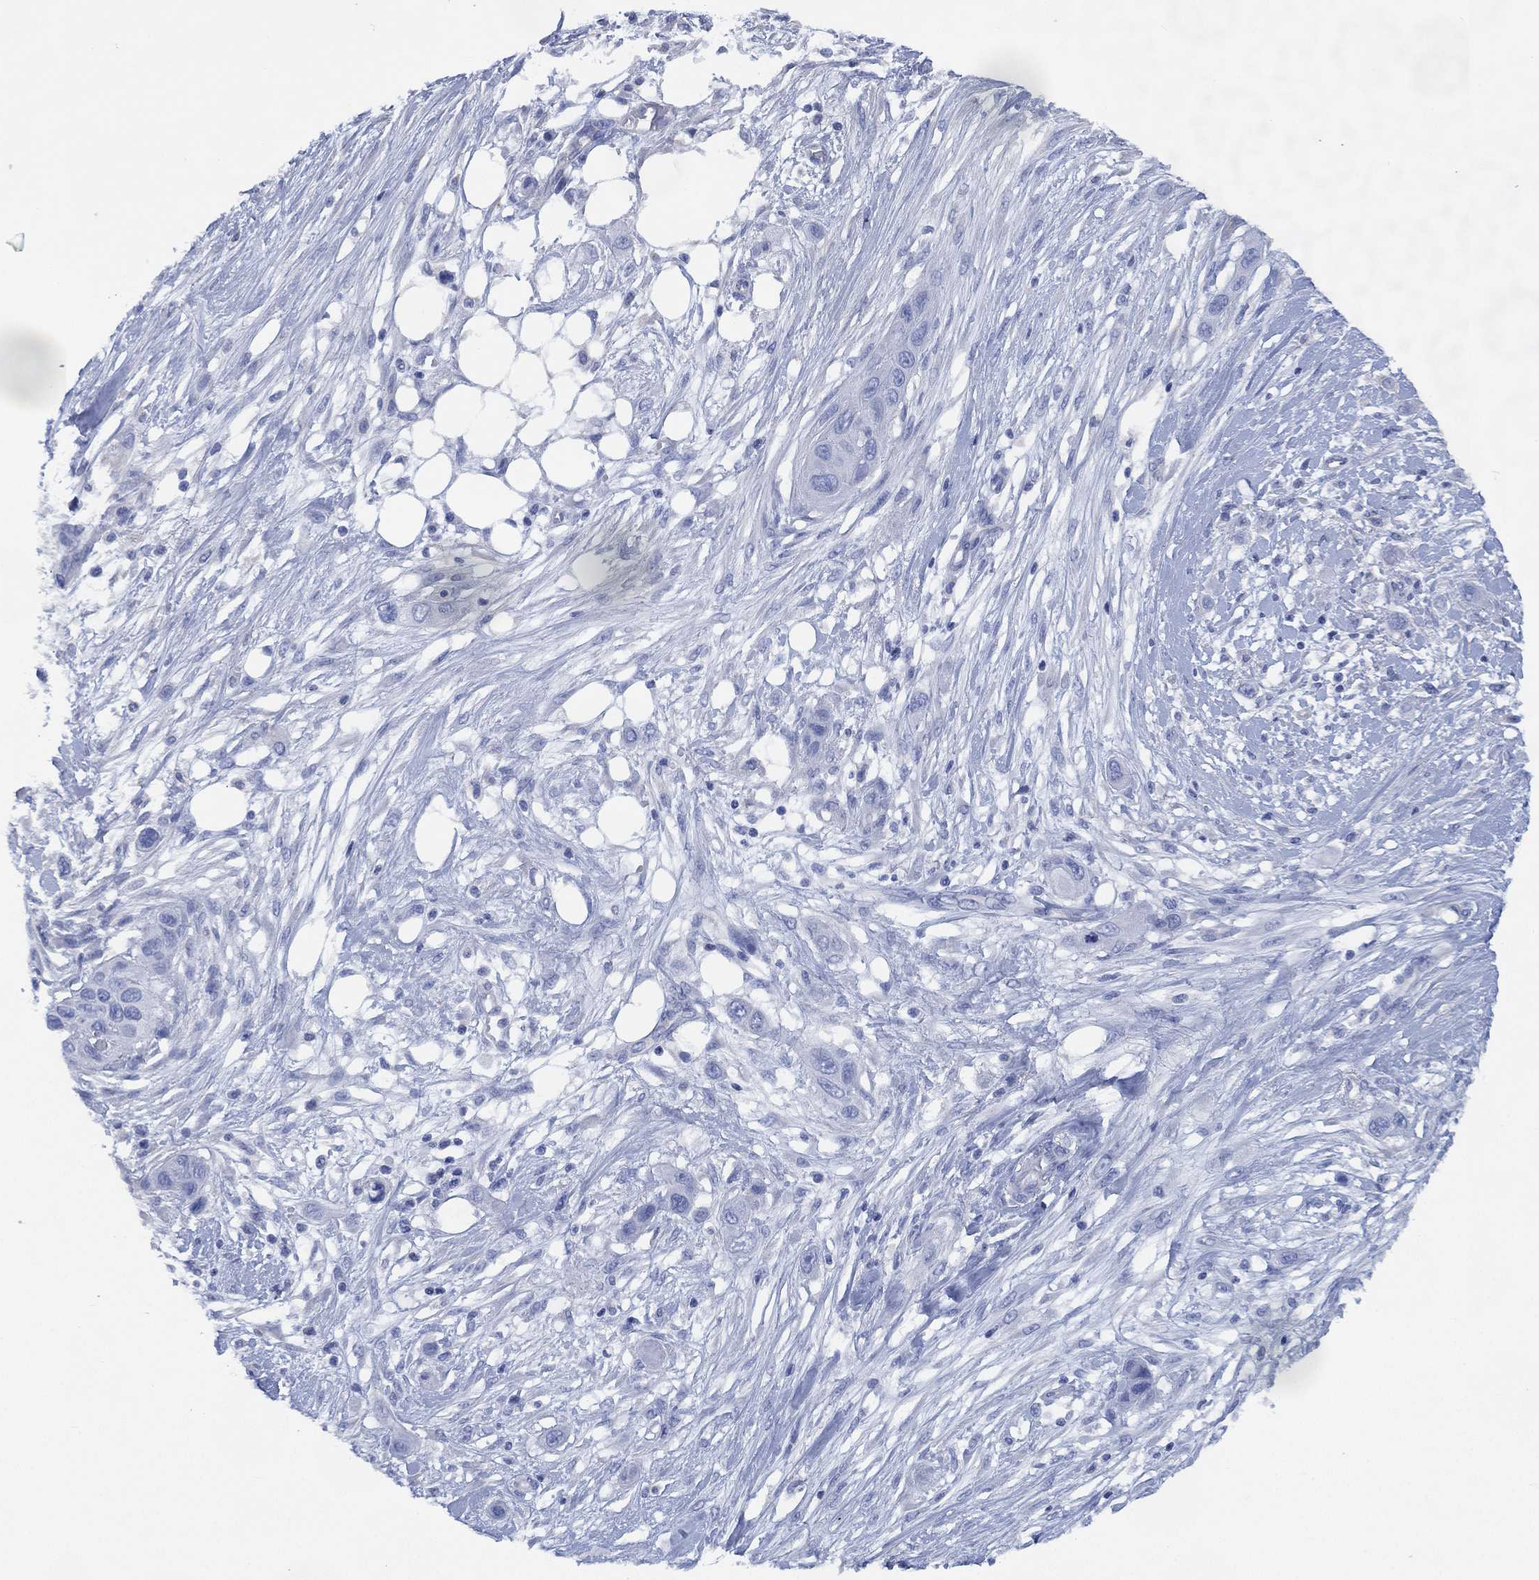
{"staining": {"intensity": "negative", "quantity": "none", "location": "none"}, "tissue": "skin cancer", "cell_type": "Tumor cells", "image_type": "cancer", "snomed": [{"axis": "morphology", "description": "Squamous cell carcinoma, NOS"}, {"axis": "topography", "description": "Skin"}], "caption": "IHC histopathology image of neoplastic tissue: skin cancer stained with DAB reveals no significant protein staining in tumor cells.", "gene": "CCDC70", "patient": {"sex": "male", "age": 79}}